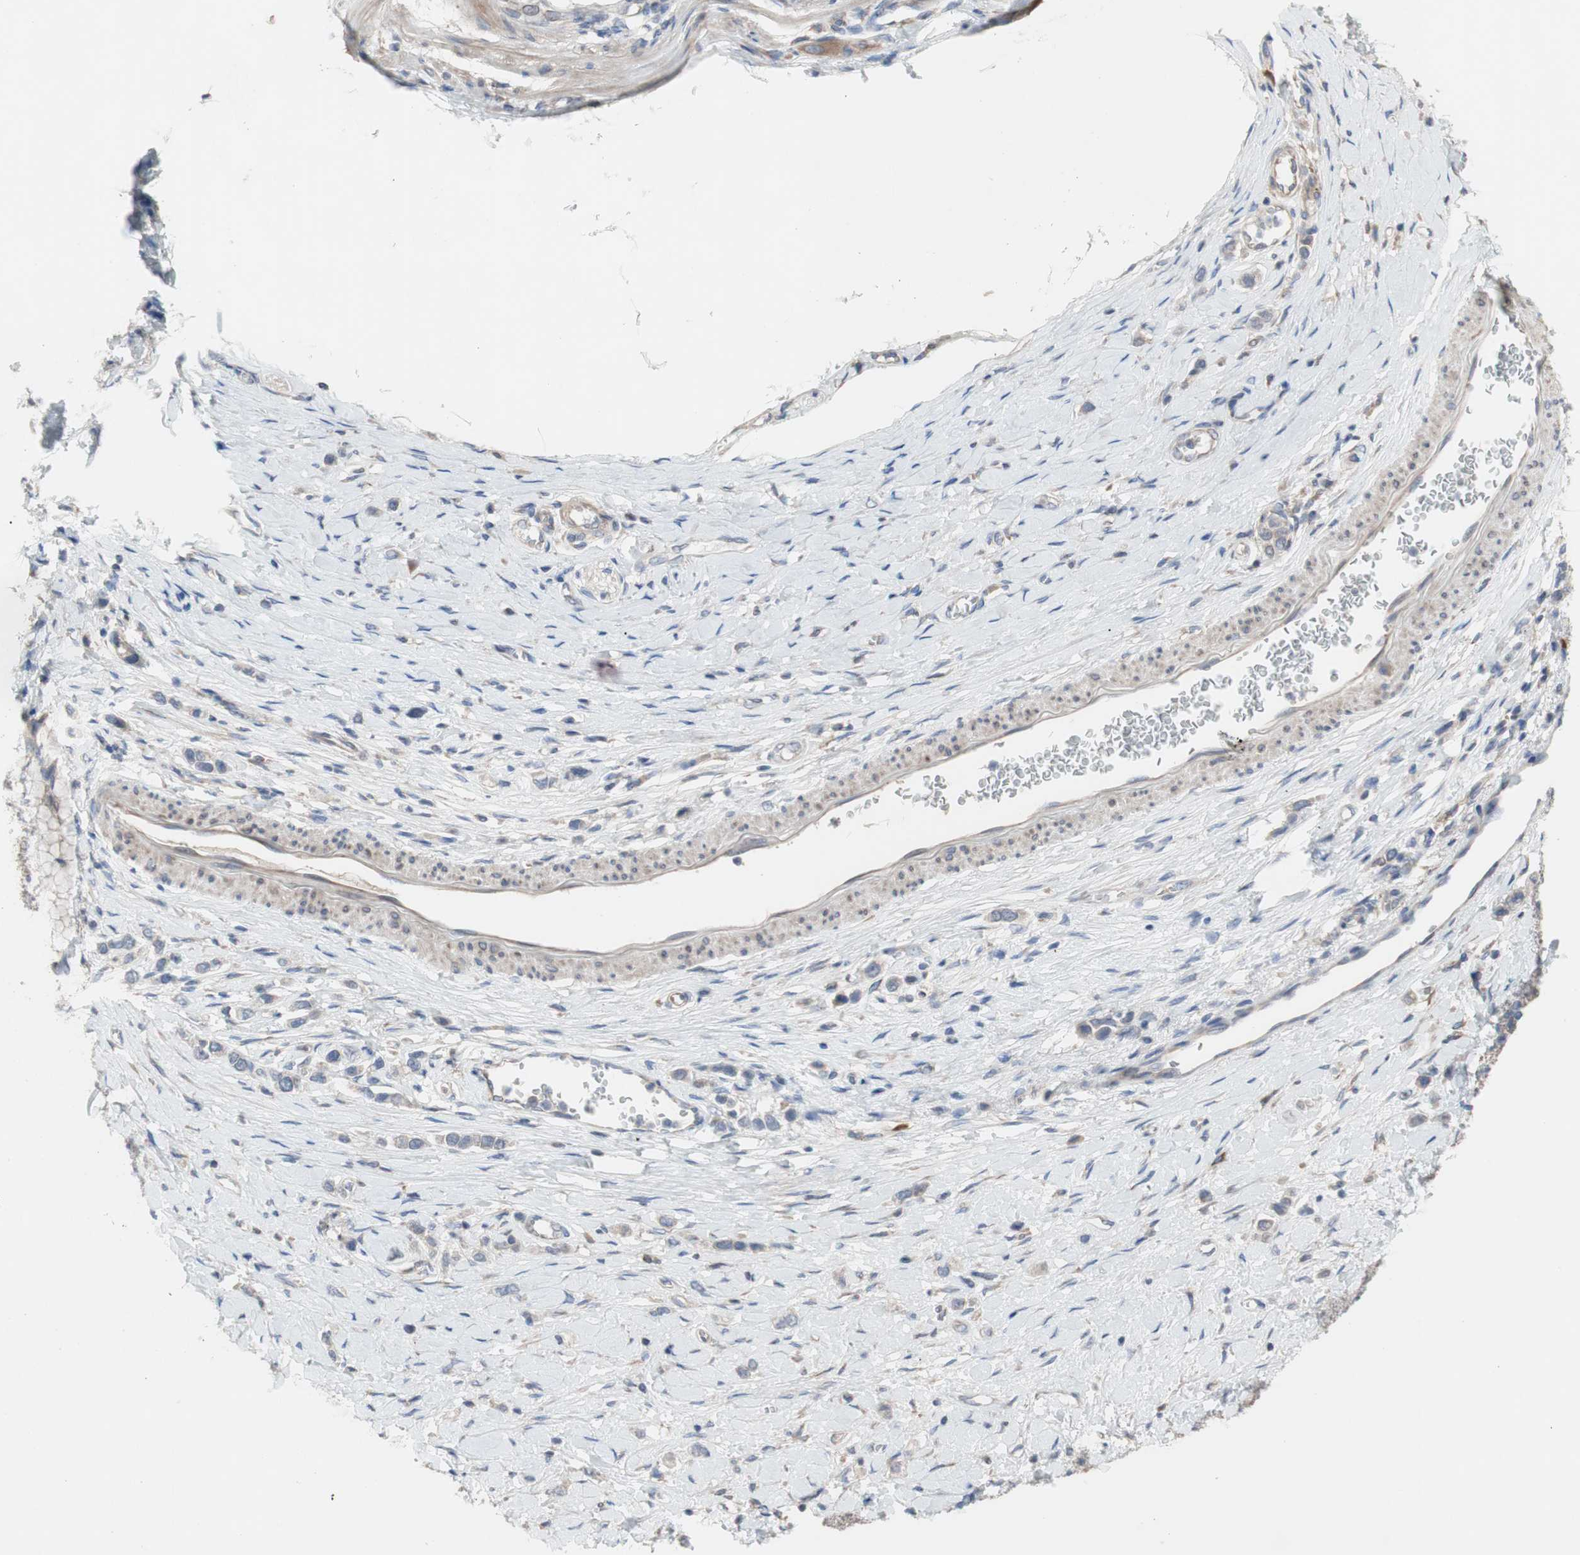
{"staining": {"intensity": "weak", "quantity": ">75%", "location": "cytoplasmic/membranous"}, "tissue": "stomach cancer", "cell_type": "Tumor cells", "image_type": "cancer", "snomed": [{"axis": "morphology", "description": "Normal tissue, NOS"}, {"axis": "morphology", "description": "Adenocarcinoma, NOS"}, {"axis": "topography", "description": "Stomach, upper"}, {"axis": "topography", "description": "Stomach"}], "caption": "Stomach cancer (adenocarcinoma) stained for a protein reveals weak cytoplasmic/membranous positivity in tumor cells. The protein of interest is stained brown, and the nuclei are stained in blue (DAB (3,3'-diaminobenzidine) IHC with brightfield microscopy, high magnification).", "gene": "TTC14", "patient": {"sex": "female", "age": 65}}